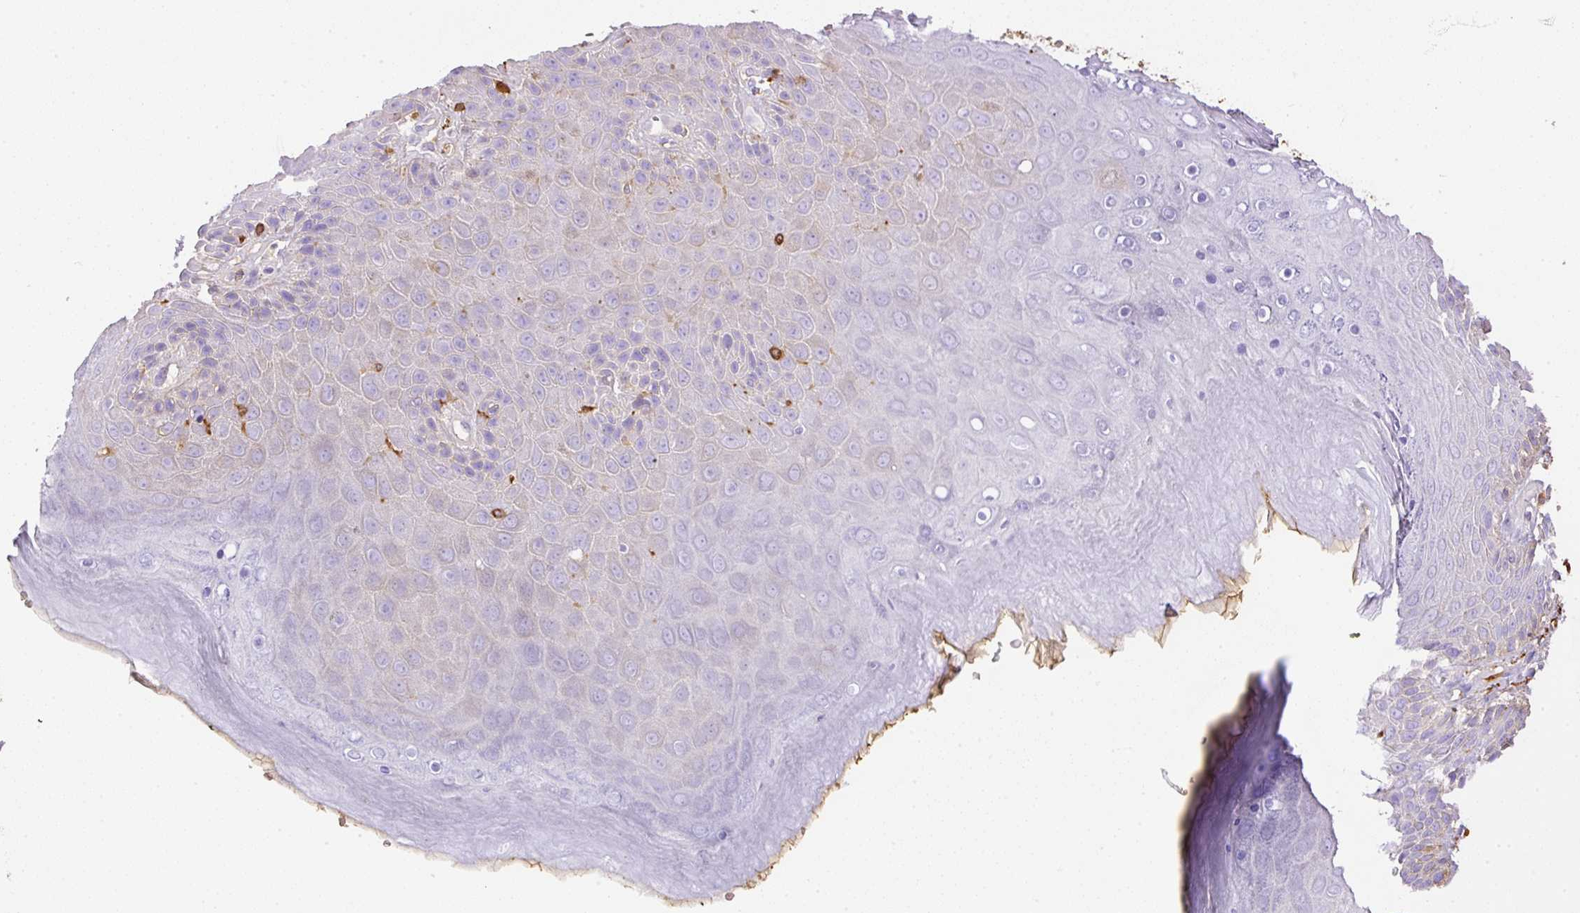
{"staining": {"intensity": "negative", "quantity": "none", "location": "none"}, "tissue": "skin", "cell_type": "Epidermal cells", "image_type": "normal", "snomed": [{"axis": "morphology", "description": "Normal tissue, NOS"}, {"axis": "topography", "description": "Anal"}, {"axis": "topography", "description": "Peripheral nerve tissue"}], "caption": "Epidermal cells are negative for protein expression in benign human skin. (DAB IHC with hematoxylin counter stain).", "gene": "APCS", "patient": {"sex": "male", "age": 53}}